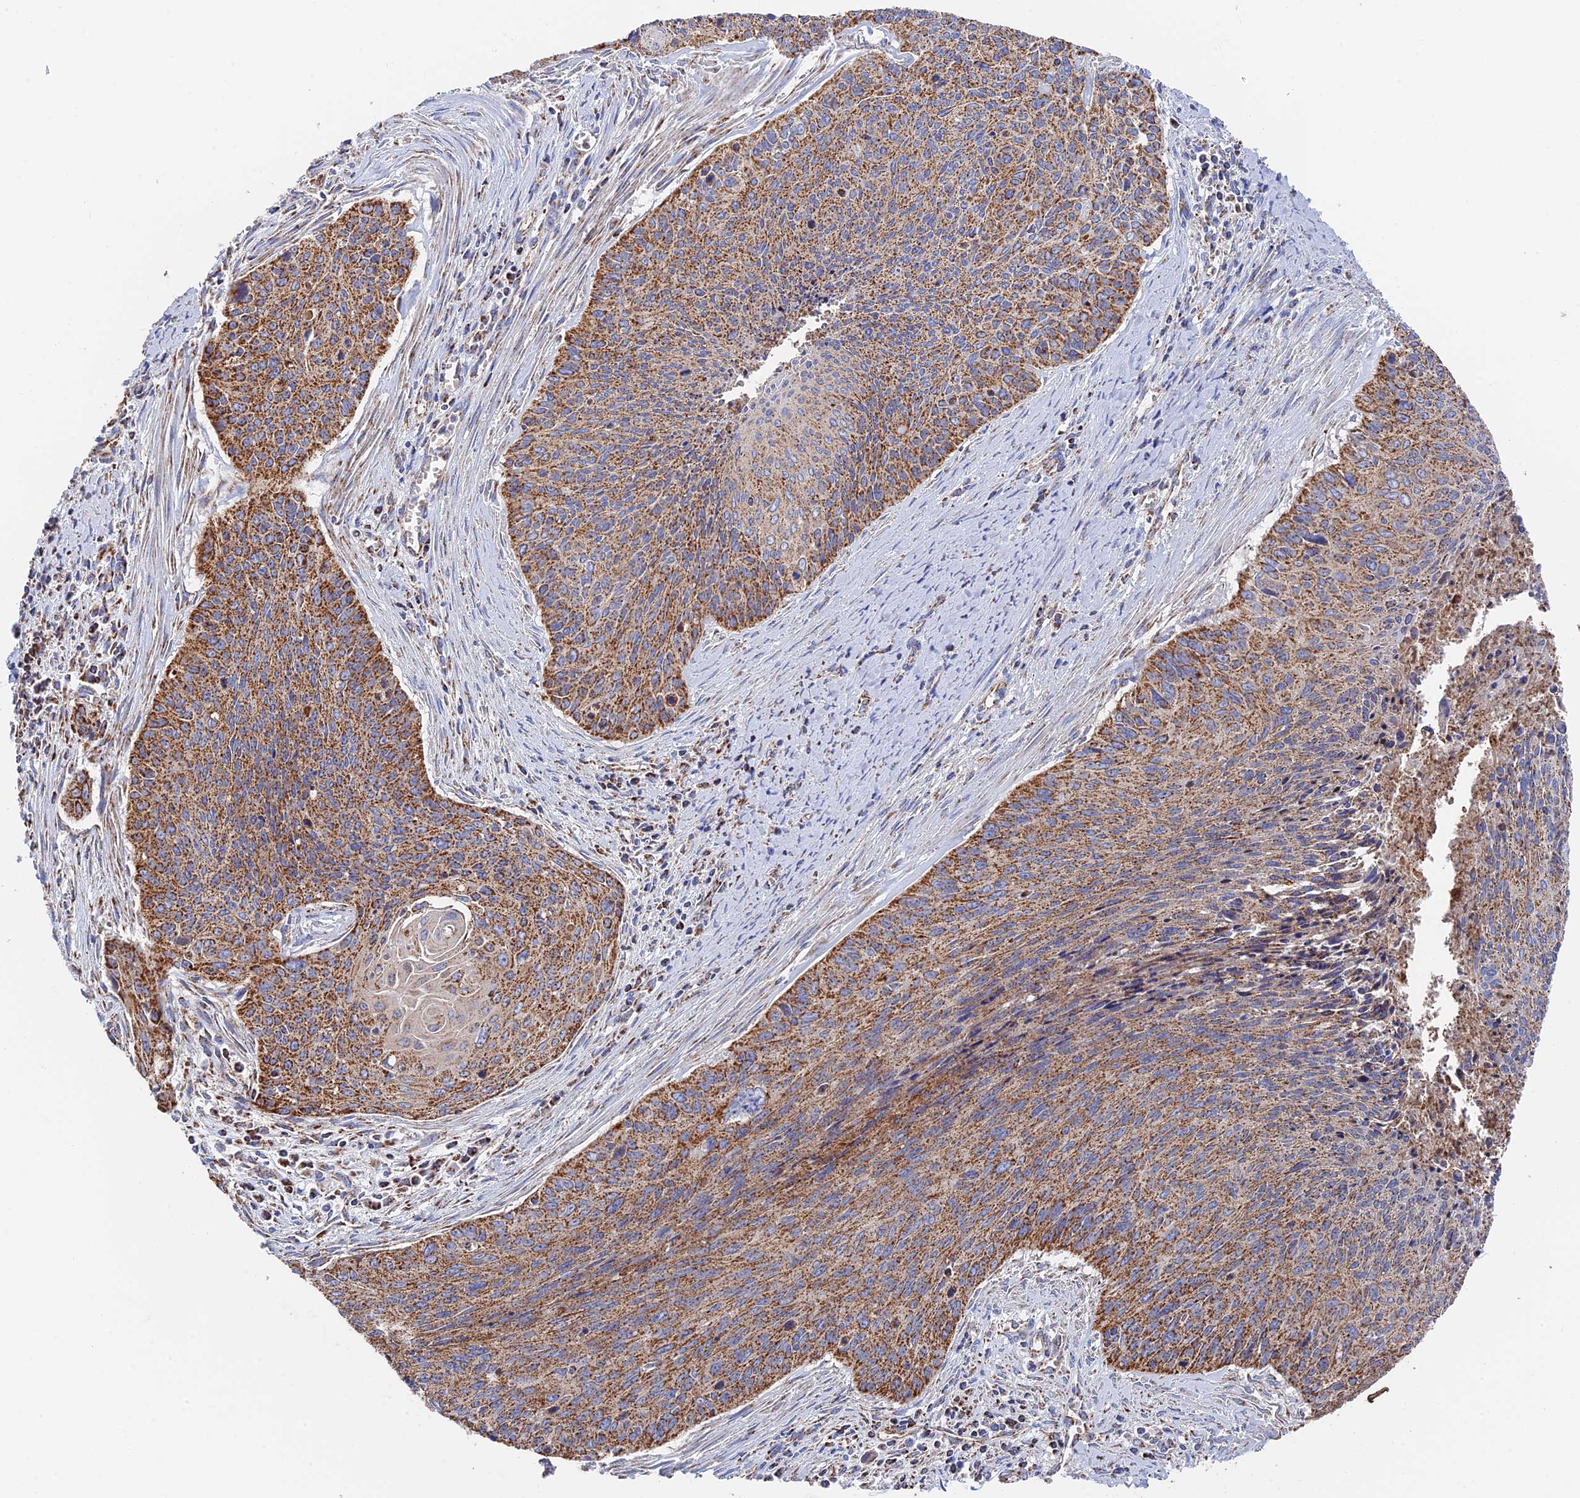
{"staining": {"intensity": "moderate", "quantity": ">75%", "location": "cytoplasmic/membranous"}, "tissue": "cervical cancer", "cell_type": "Tumor cells", "image_type": "cancer", "snomed": [{"axis": "morphology", "description": "Squamous cell carcinoma, NOS"}, {"axis": "topography", "description": "Cervix"}], "caption": "Cervical cancer stained with a protein marker demonstrates moderate staining in tumor cells.", "gene": "HAUS8", "patient": {"sex": "female", "age": 55}}